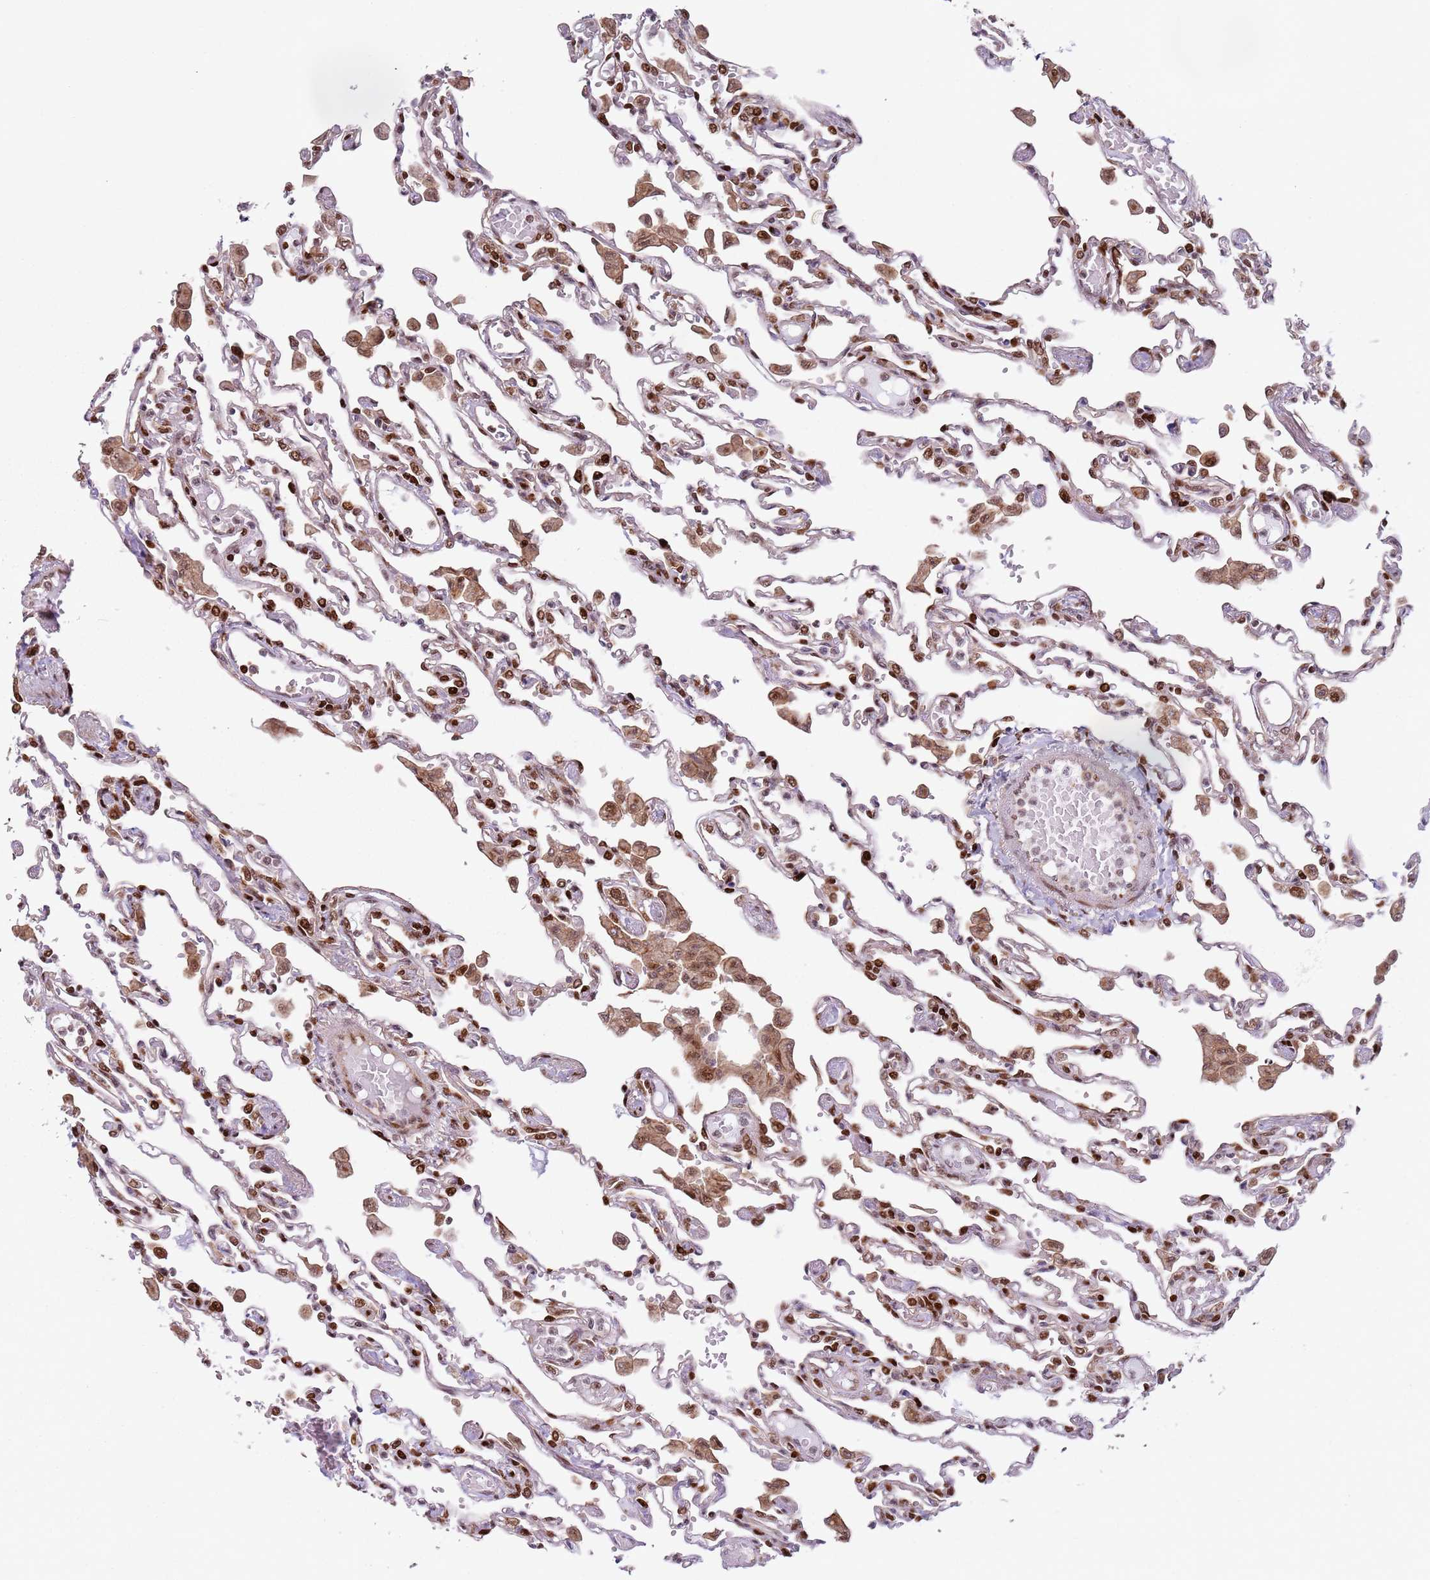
{"staining": {"intensity": "strong", "quantity": "25%-75%", "location": "nuclear"}, "tissue": "lung", "cell_type": "Alveolar cells", "image_type": "normal", "snomed": [{"axis": "morphology", "description": "Normal tissue, NOS"}, {"axis": "topography", "description": "Bronchus"}, {"axis": "topography", "description": "Lung"}], "caption": "A brown stain shows strong nuclear positivity of a protein in alveolar cells of unremarkable lung. The protein of interest is shown in brown color, while the nuclei are stained blue.", "gene": "HNRNPLL", "patient": {"sex": "female", "age": 49}}